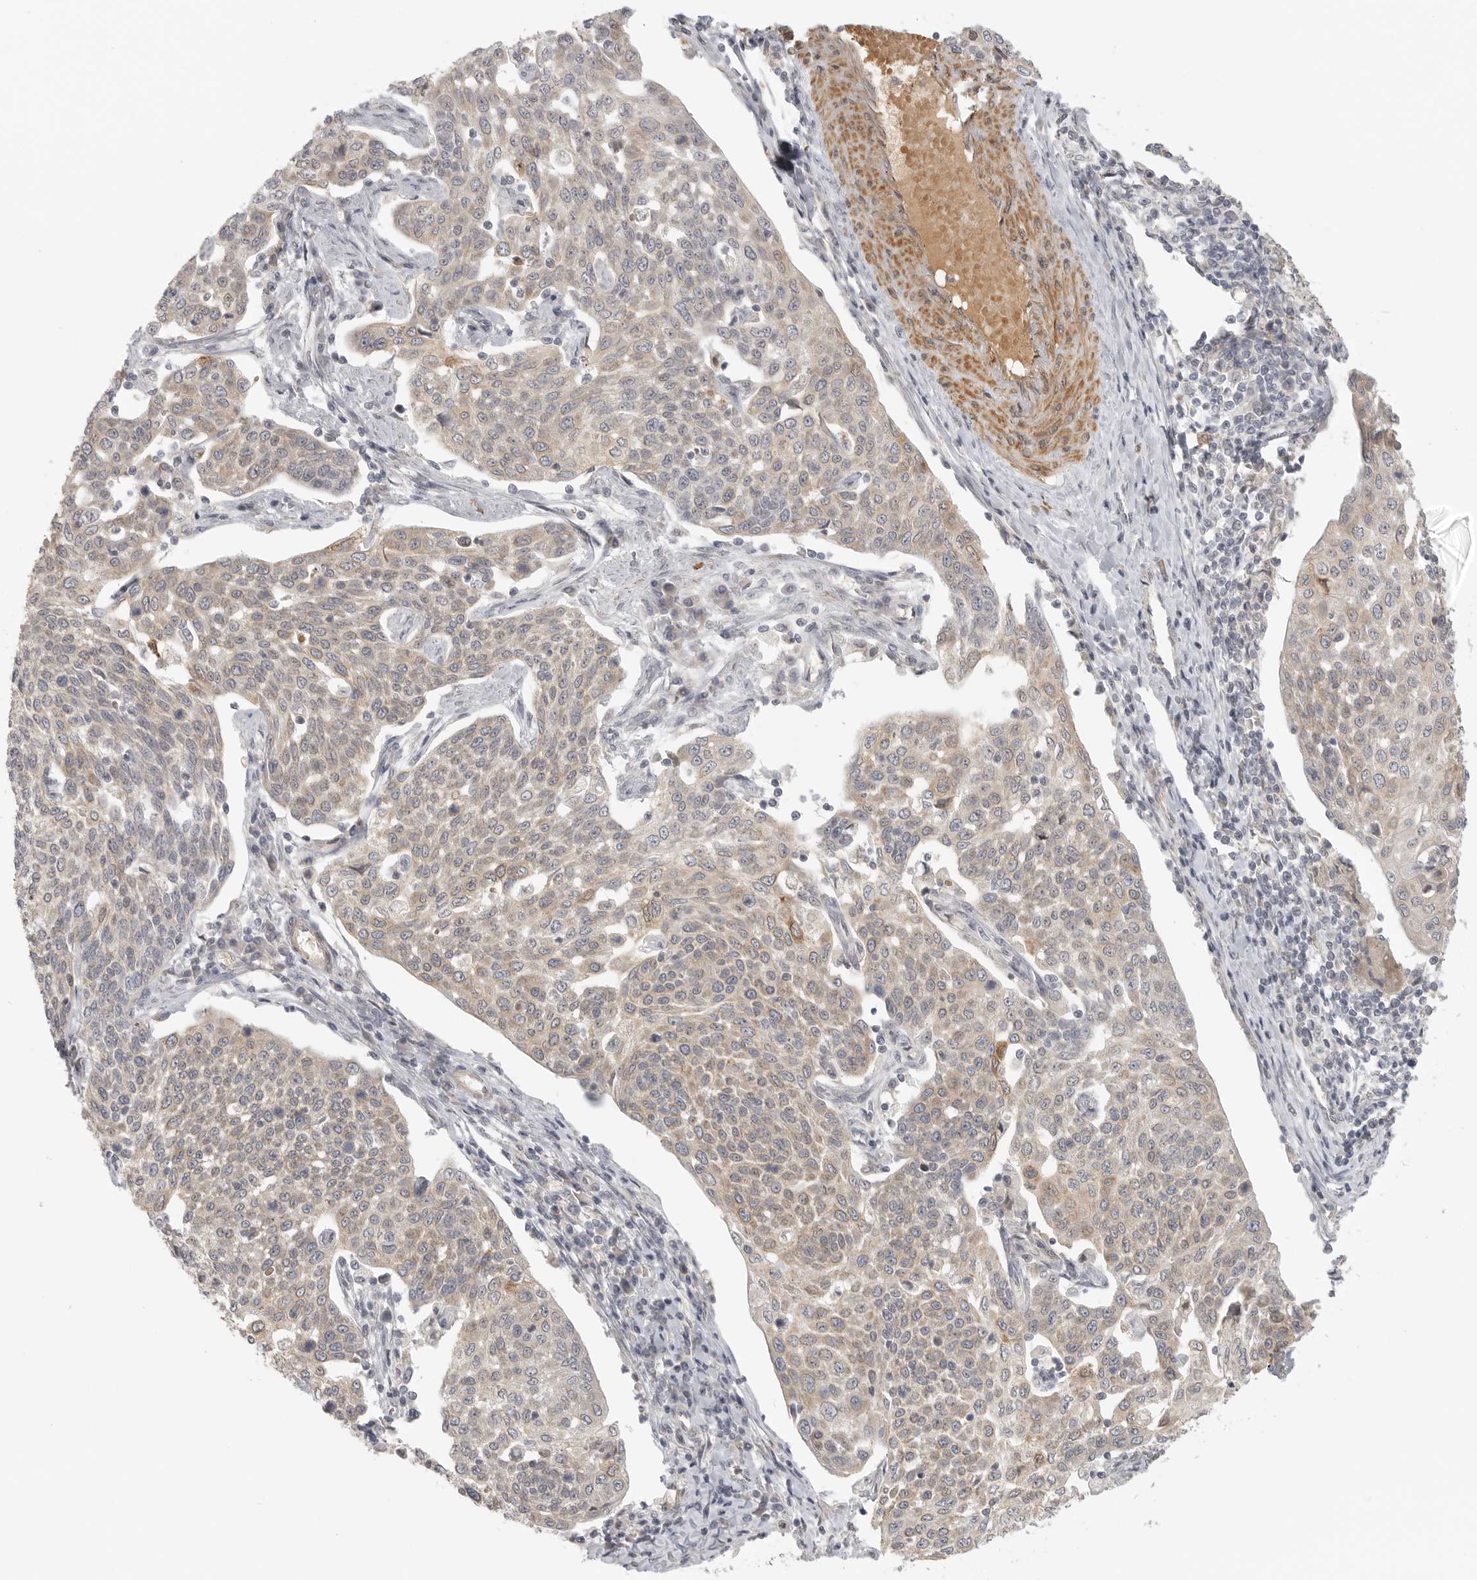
{"staining": {"intensity": "weak", "quantity": "<25%", "location": "cytoplasmic/membranous"}, "tissue": "cervical cancer", "cell_type": "Tumor cells", "image_type": "cancer", "snomed": [{"axis": "morphology", "description": "Squamous cell carcinoma, NOS"}, {"axis": "topography", "description": "Cervix"}], "caption": "This photomicrograph is of squamous cell carcinoma (cervical) stained with immunohistochemistry (IHC) to label a protein in brown with the nuclei are counter-stained blue. There is no staining in tumor cells.", "gene": "CCPG1", "patient": {"sex": "female", "age": 34}}